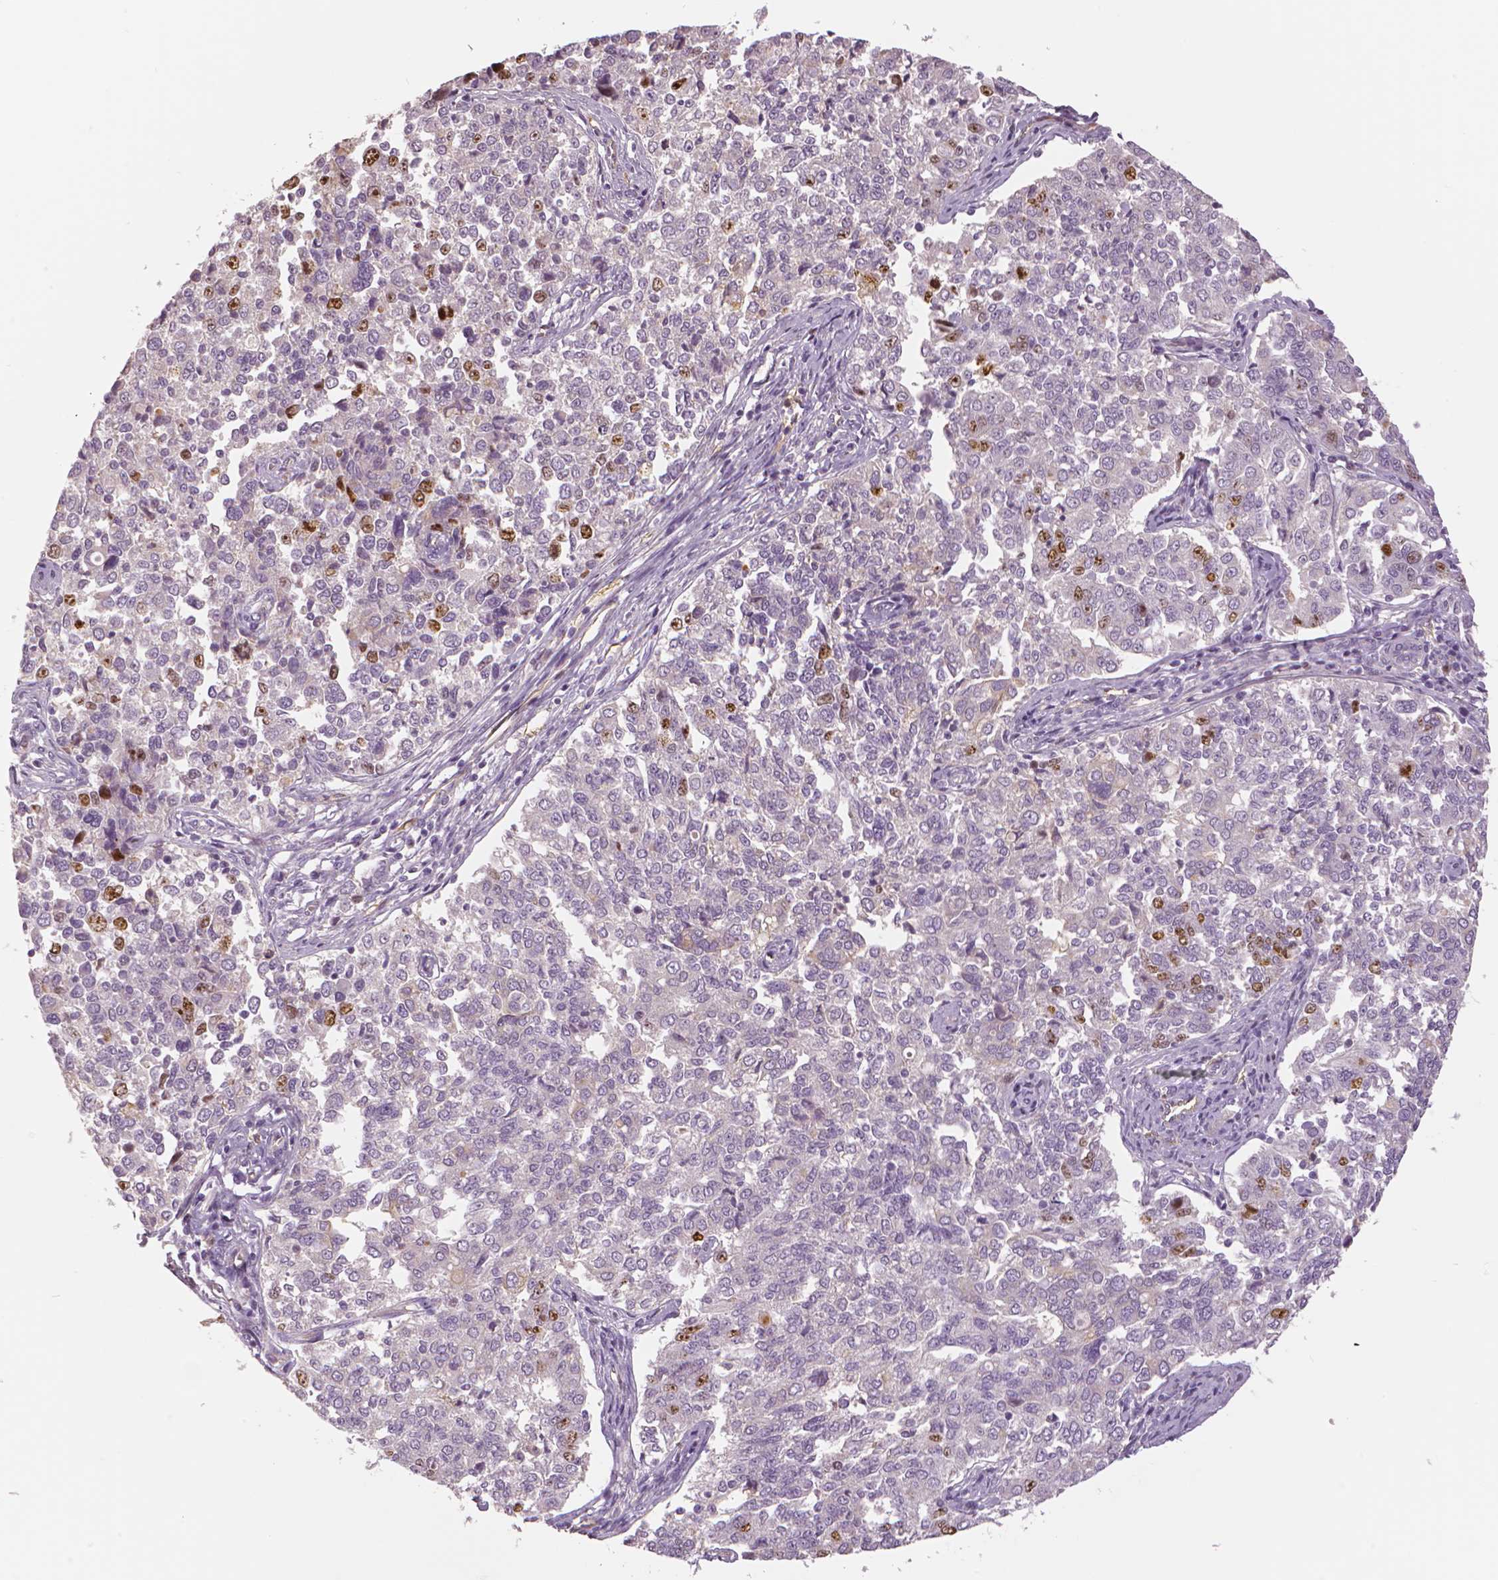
{"staining": {"intensity": "moderate", "quantity": "<25%", "location": "nuclear"}, "tissue": "endometrial cancer", "cell_type": "Tumor cells", "image_type": "cancer", "snomed": [{"axis": "morphology", "description": "Adenocarcinoma, NOS"}, {"axis": "topography", "description": "Endometrium"}], "caption": "Protein staining by IHC demonstrates moderate nuclear staining in approximately <25% of tumor cells in endometrial cancer.", "gene": "MKI67", "patient": {"sex": "female", "age": 43}}